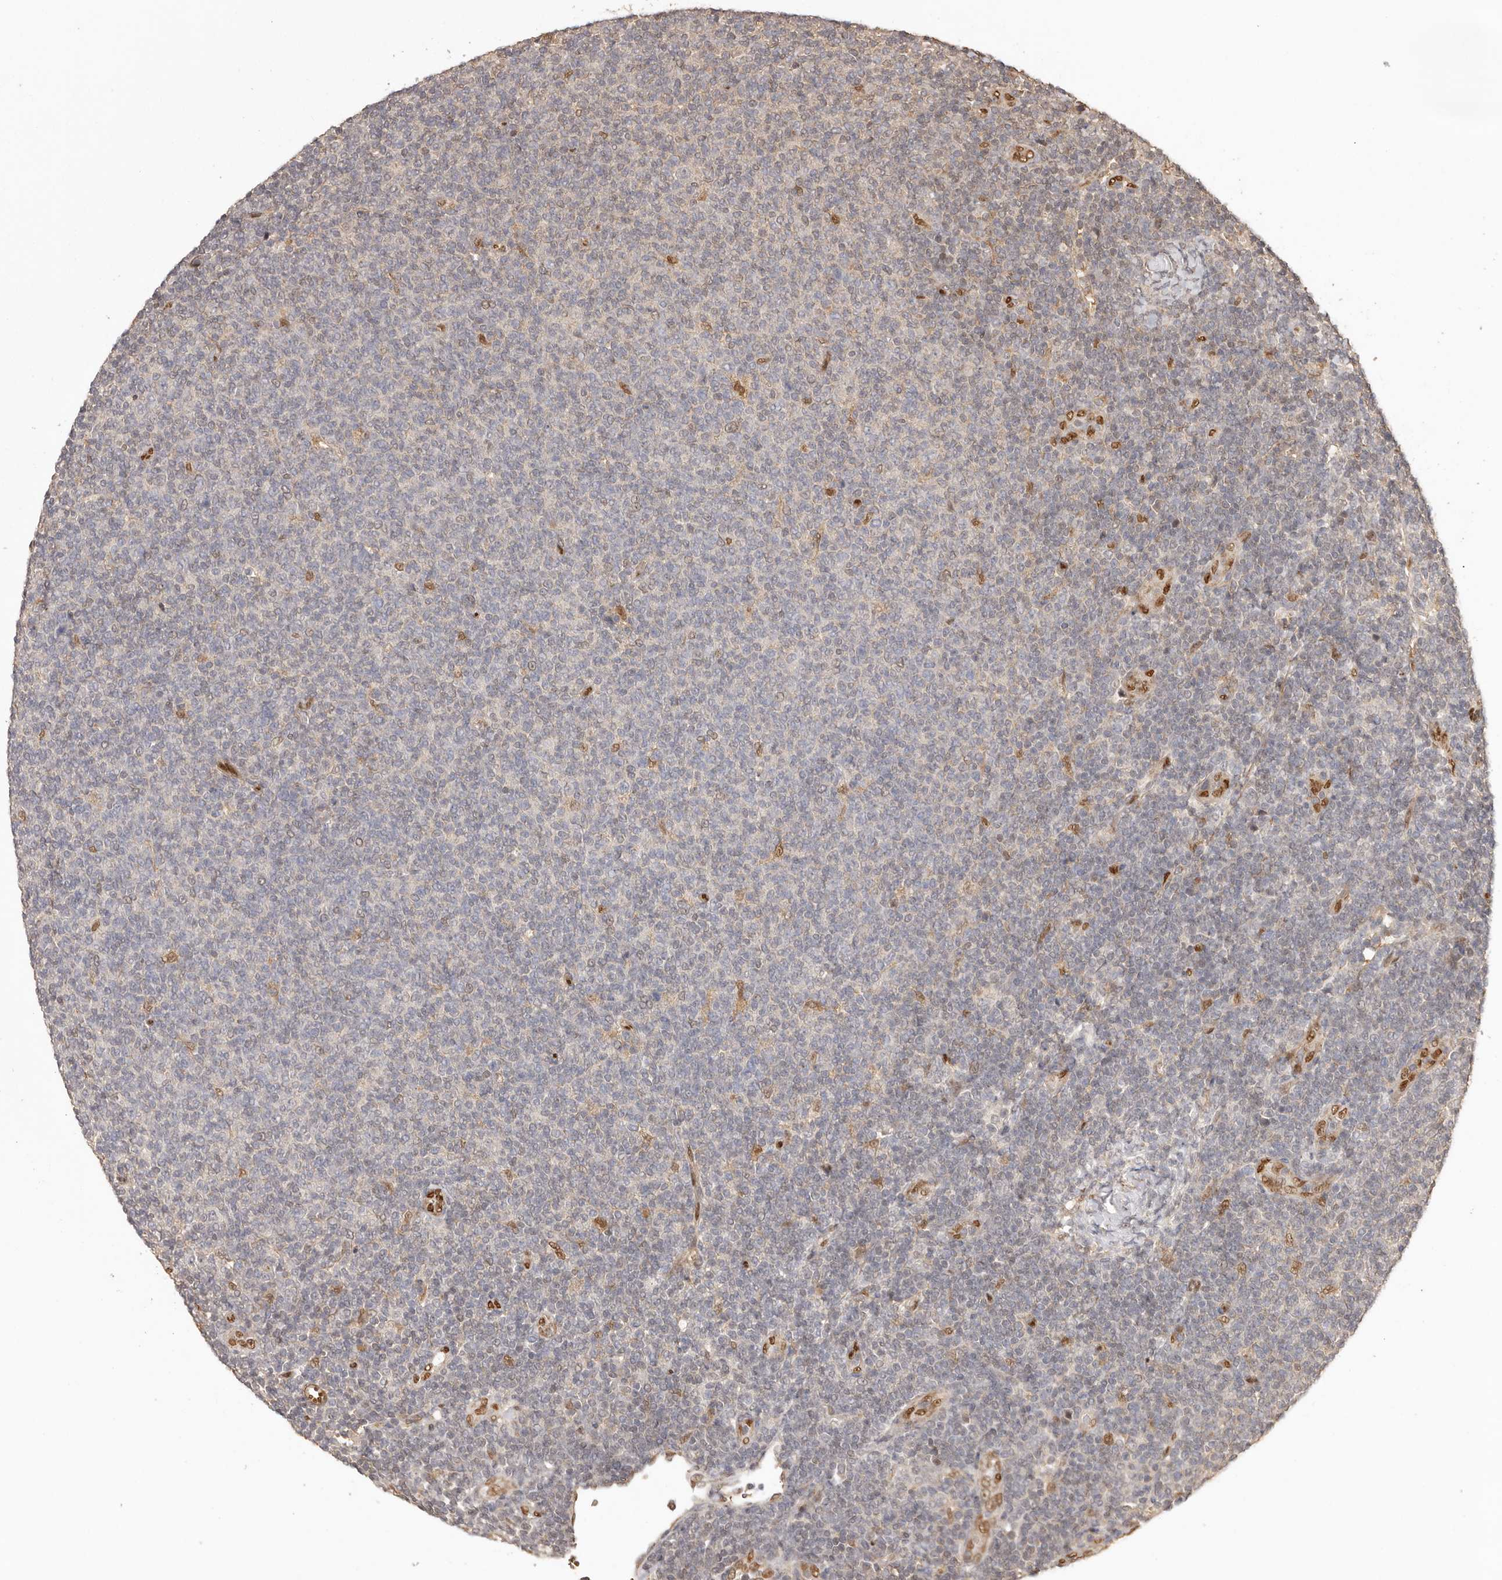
{"staining": {"intensity": "negative", "quantity": "none", "location": "none"}, "tissue": "lymphoma", "cell_type": "Tumor cells", "image_type": "cancer", "snomed": [{"axis": "morphology", "description": "Malignant lymphoma, non-Hodgkin's type, Low grade"}, {"axis": "topography", "description": "Lymph node"}], "caption": "IHC histopathology image of neoplastic tissue: human low-grade malignant lymphoma, non-Hodgkin's type stained with DAB (3,3'-diaminobenzidine) reveals no significant protein expression in tumor cells. The staining was performed using DAB (3,3'-diaminobenzidine) to visualize the protein expression in brown, while the nuclei were stained in blue with hematoxylin (Magnification: 20x).", "gene": "UBR2", "patient": {"sex": "male", "age": 66}}